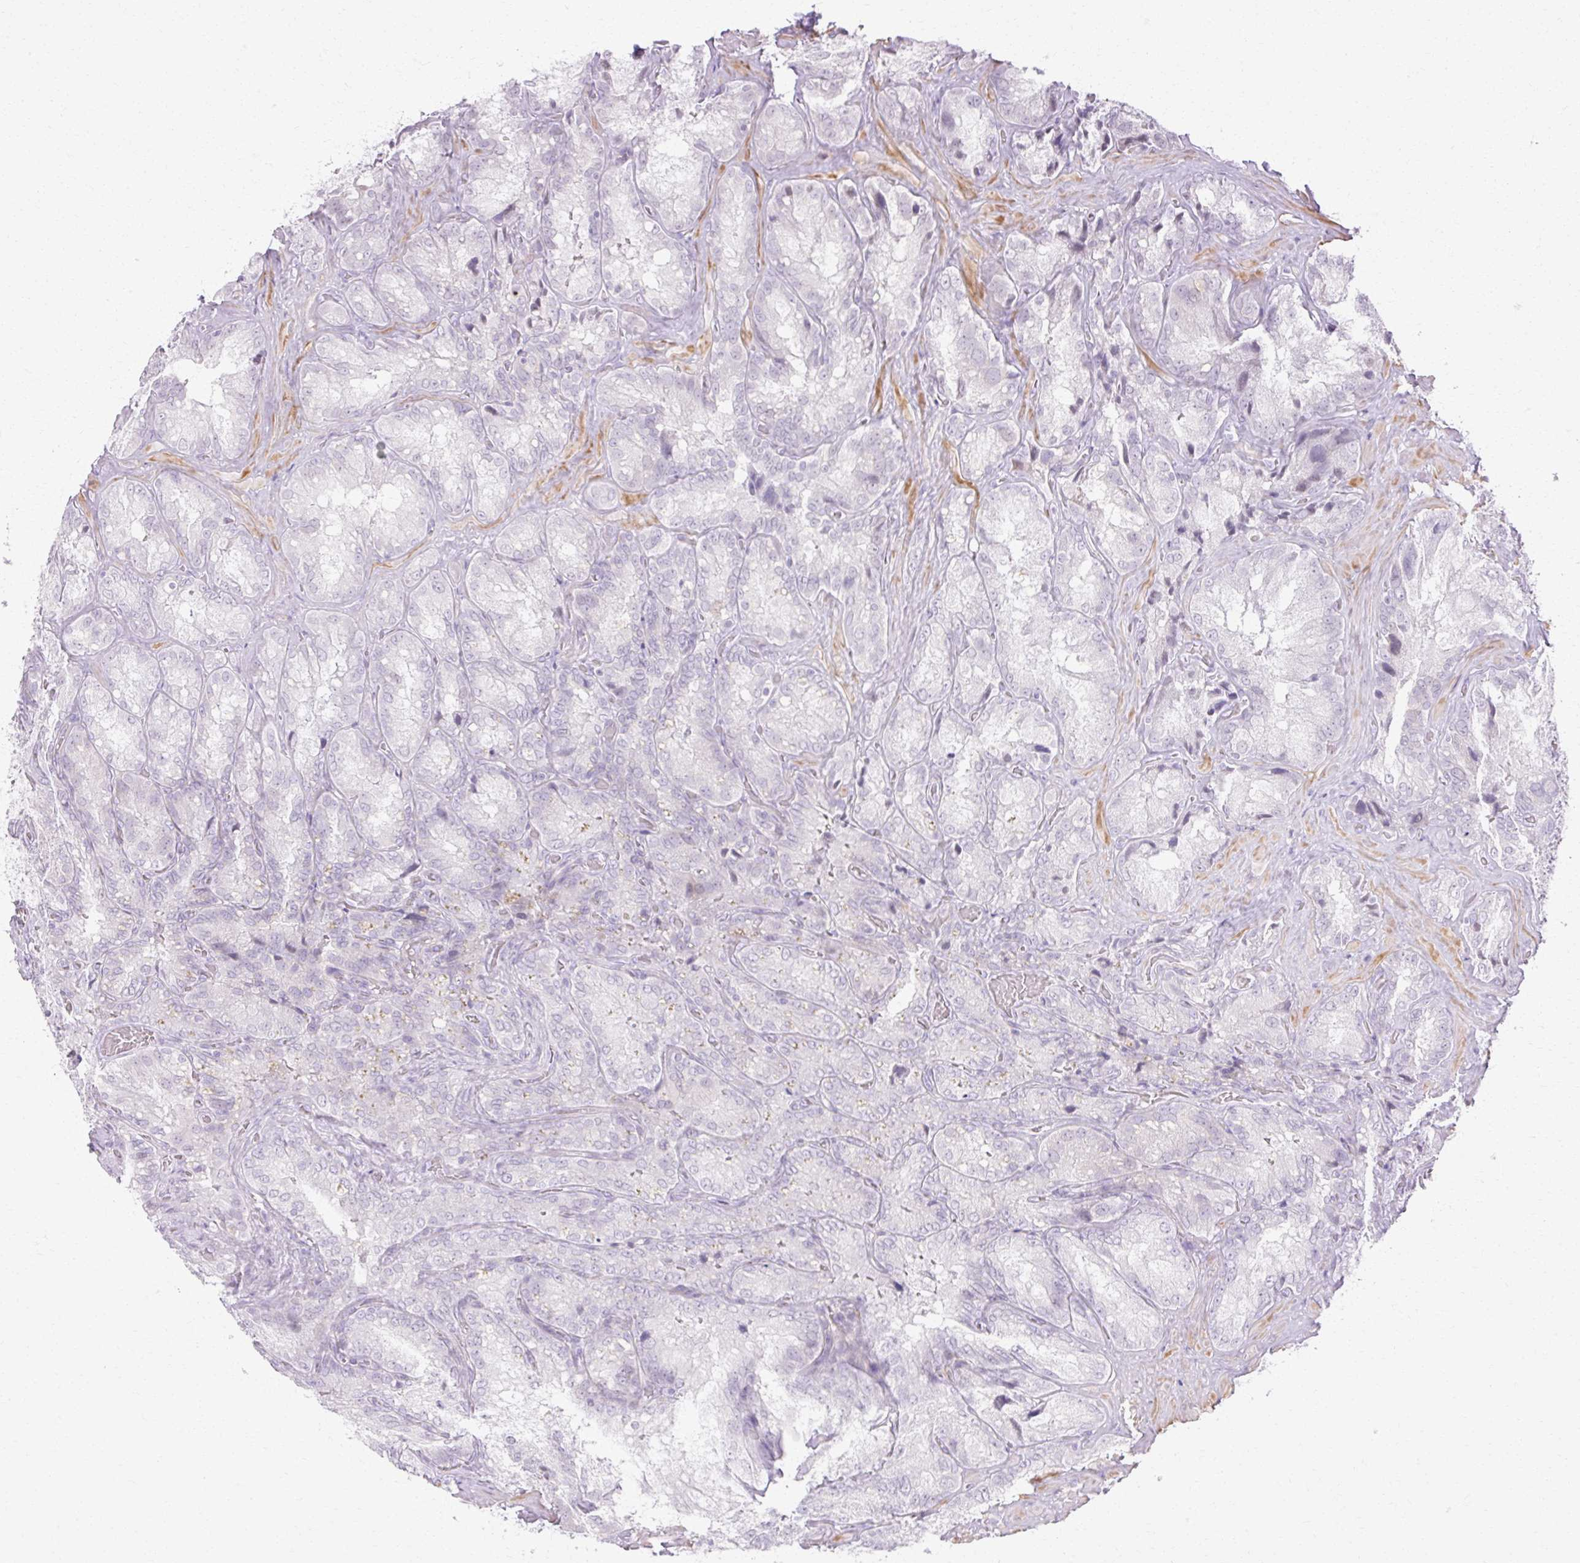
{"staining": {"intensity": "negative", "quantity": "none", "location": "none"}, "tissue": "seminal vesicle", "cell_type": "Glandular cells", "image_type": "normal", "snomed": [{"axis": "morphology", "description": "Normal tissue, NOS"}, {"axis": "topography", "description": "Seminal veicle"}], "caption": "High power microscopy histopathology image of an immunohistochemistry photomicrograph of normal seminal vesicle, revealing no significant positivity in glandular cells.", "gene": "C3orf49", "patient": {"sex": "male", "age": 47}}